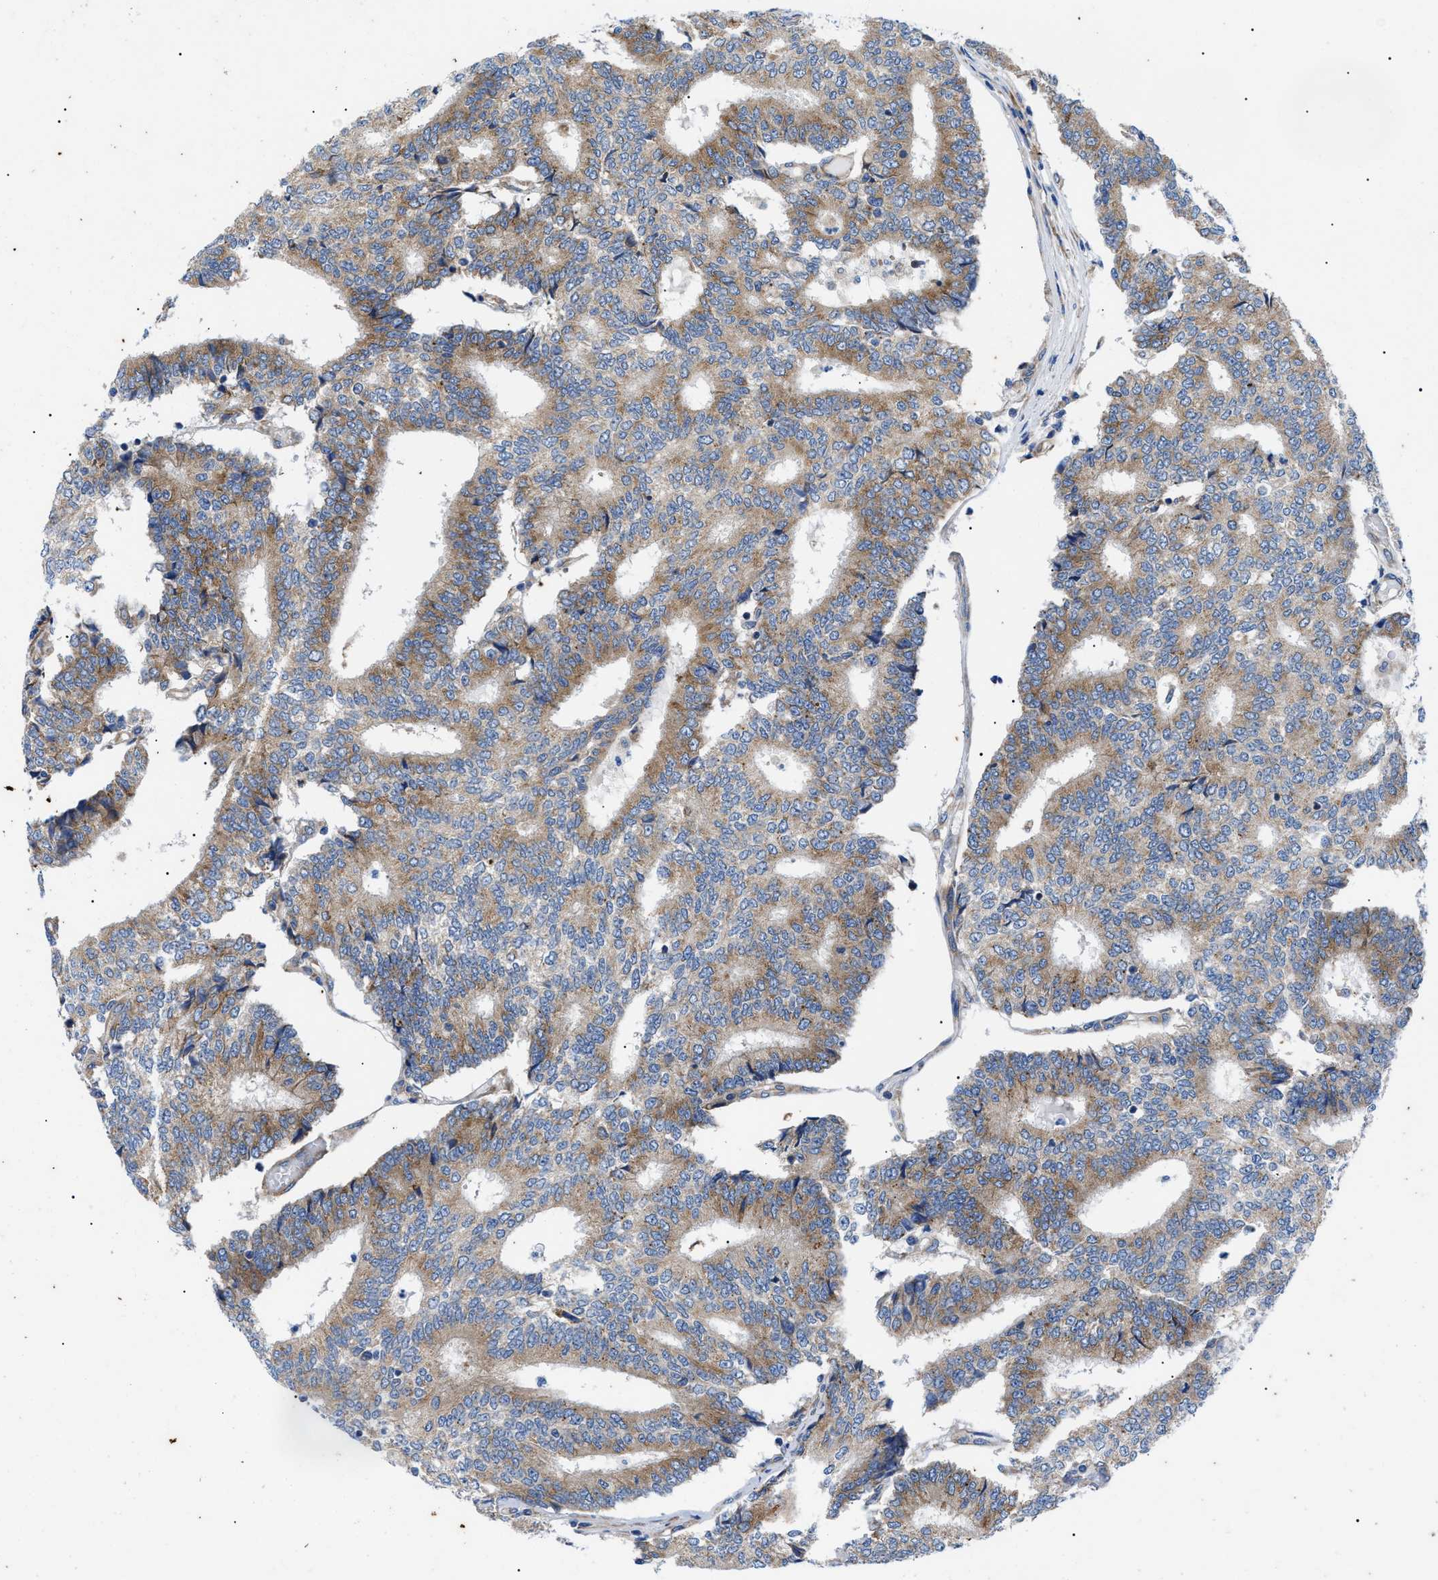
{"staining": {"intensity": "moderate", "quantity": ">75%", "location": "cytoplasmic/membranous"}, "tissue": "prostate cancer", "cell_type": "Tumor cells", "image_type": "cancer", "snomed": [{"axis": "morphology", "description": "Normal tissue, NOS"}, {"axis": "morphology", "description": "Adenocarcinoma, High grade"}, {"axis": "topography", "description": "Prostate"}, {"axis": "topography", "description": "Seminal veicle"}], "caption": "Immunohistochemistry (IHC) (DAB) staining of human adenocarcinoma (high-grade) (prostate) displays moderate cytoplasmic/membranous protein staining in approximately >75% of tumor cells.", "gene": "HSPB8", "patient": {"sex": "male", "age": 55}}